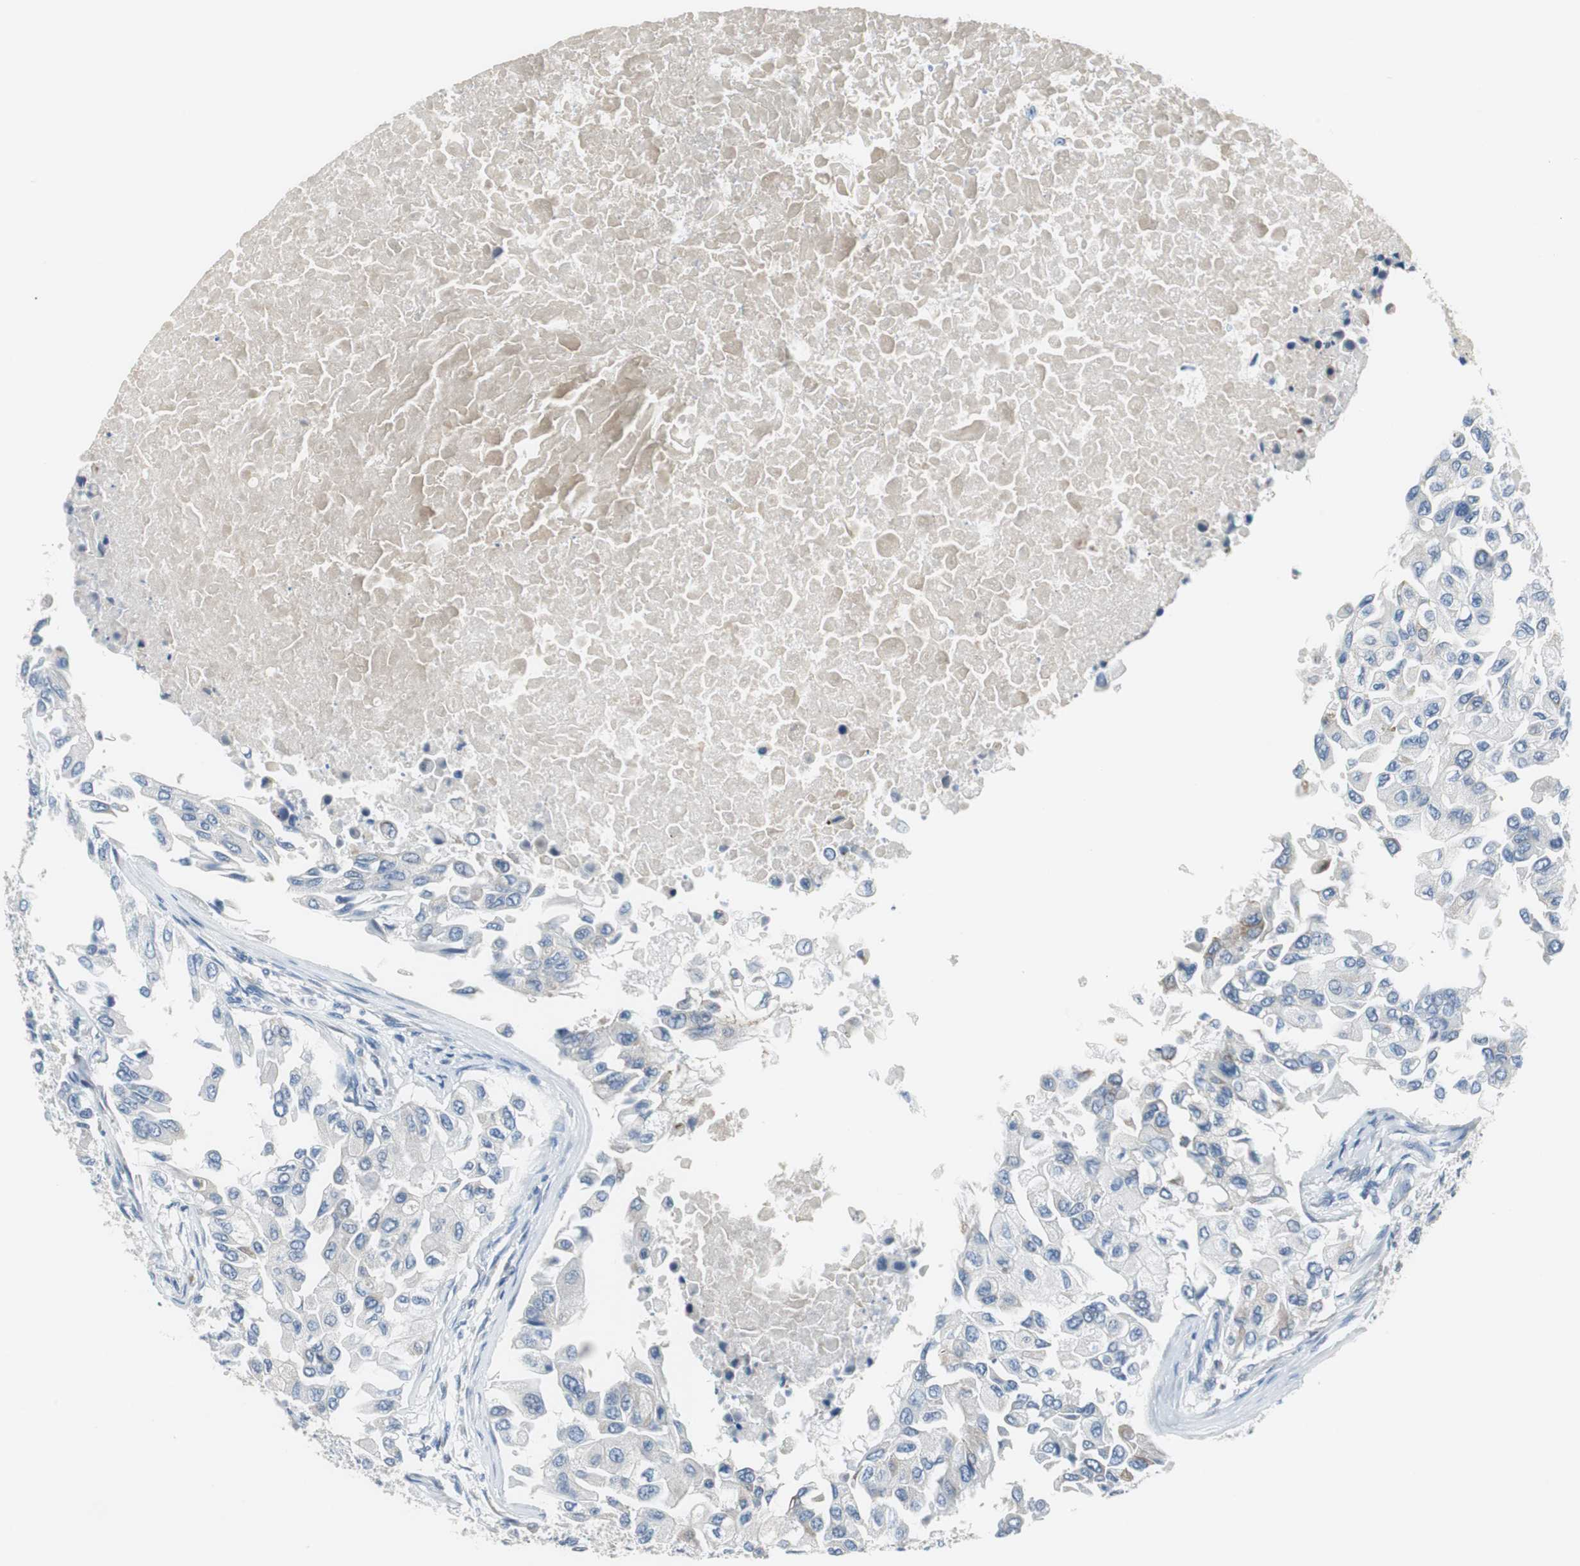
{"staining": {"intensity": "weak", "quantity": "<25%", "location": "cytoplasmic/membranous"}, "tissue": "breast cancer", "cell_type": "Tumor cells", "image_type": "cancer", "snomed": [{"axis": "morphology", "description": "Normal tissue, NOS"}, {"axis": "morphology", "description": "Duct carcinoma"}, {"axis": "topography", "description": "Breast"}], "caption": "An immunohistochemistry photomicrograph of infiltrating ductal carcinoma (breast) is shown. There is no staining in tumor cells of infiltrating ductal carcinoma (breast).", "gene": "PLAA", "patient": {"sex": "female", "age": 49}}